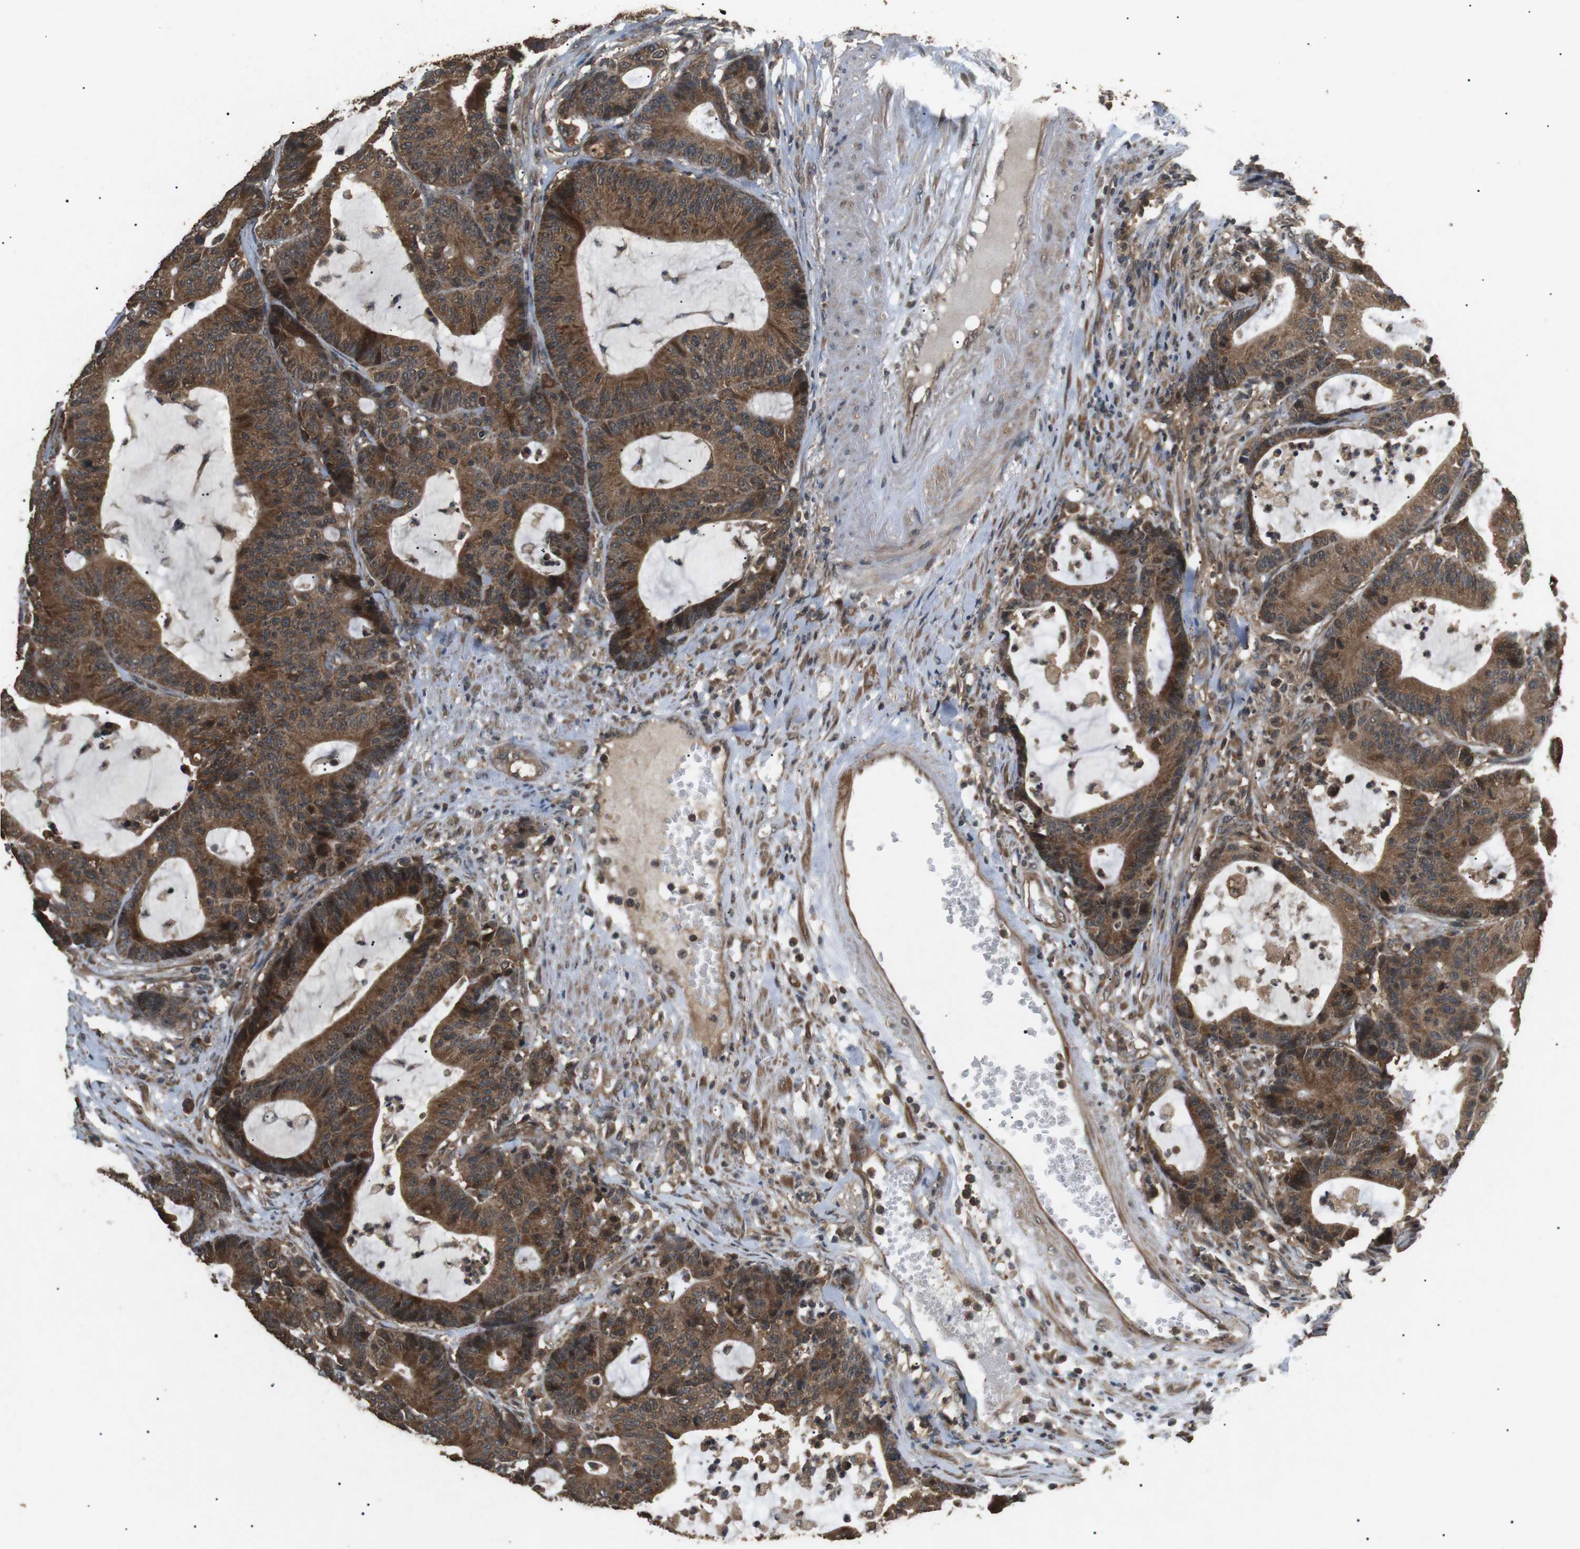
{"staining": {"intensity": "strong", "quantity": ">75%", "location": "cytoplasmic/membranous"}, "tissue": "colorectal cancer", "cell_type": "Tumor cells", "image_type": "cancer", "snomed": [{"axis": "morphology", "description": "Adenocarcinoma, NOS"}, {"axis": "topography", "description": "Colon"}], "caption": "This is a micrograph of IHC staining of adenocarcinoma (colorectal), which shows strong positivity in the cytoplasmic/membranous of tumor cells.", "gene": "TBC1D15", "patient": {"sex": "female", "age": 84}}